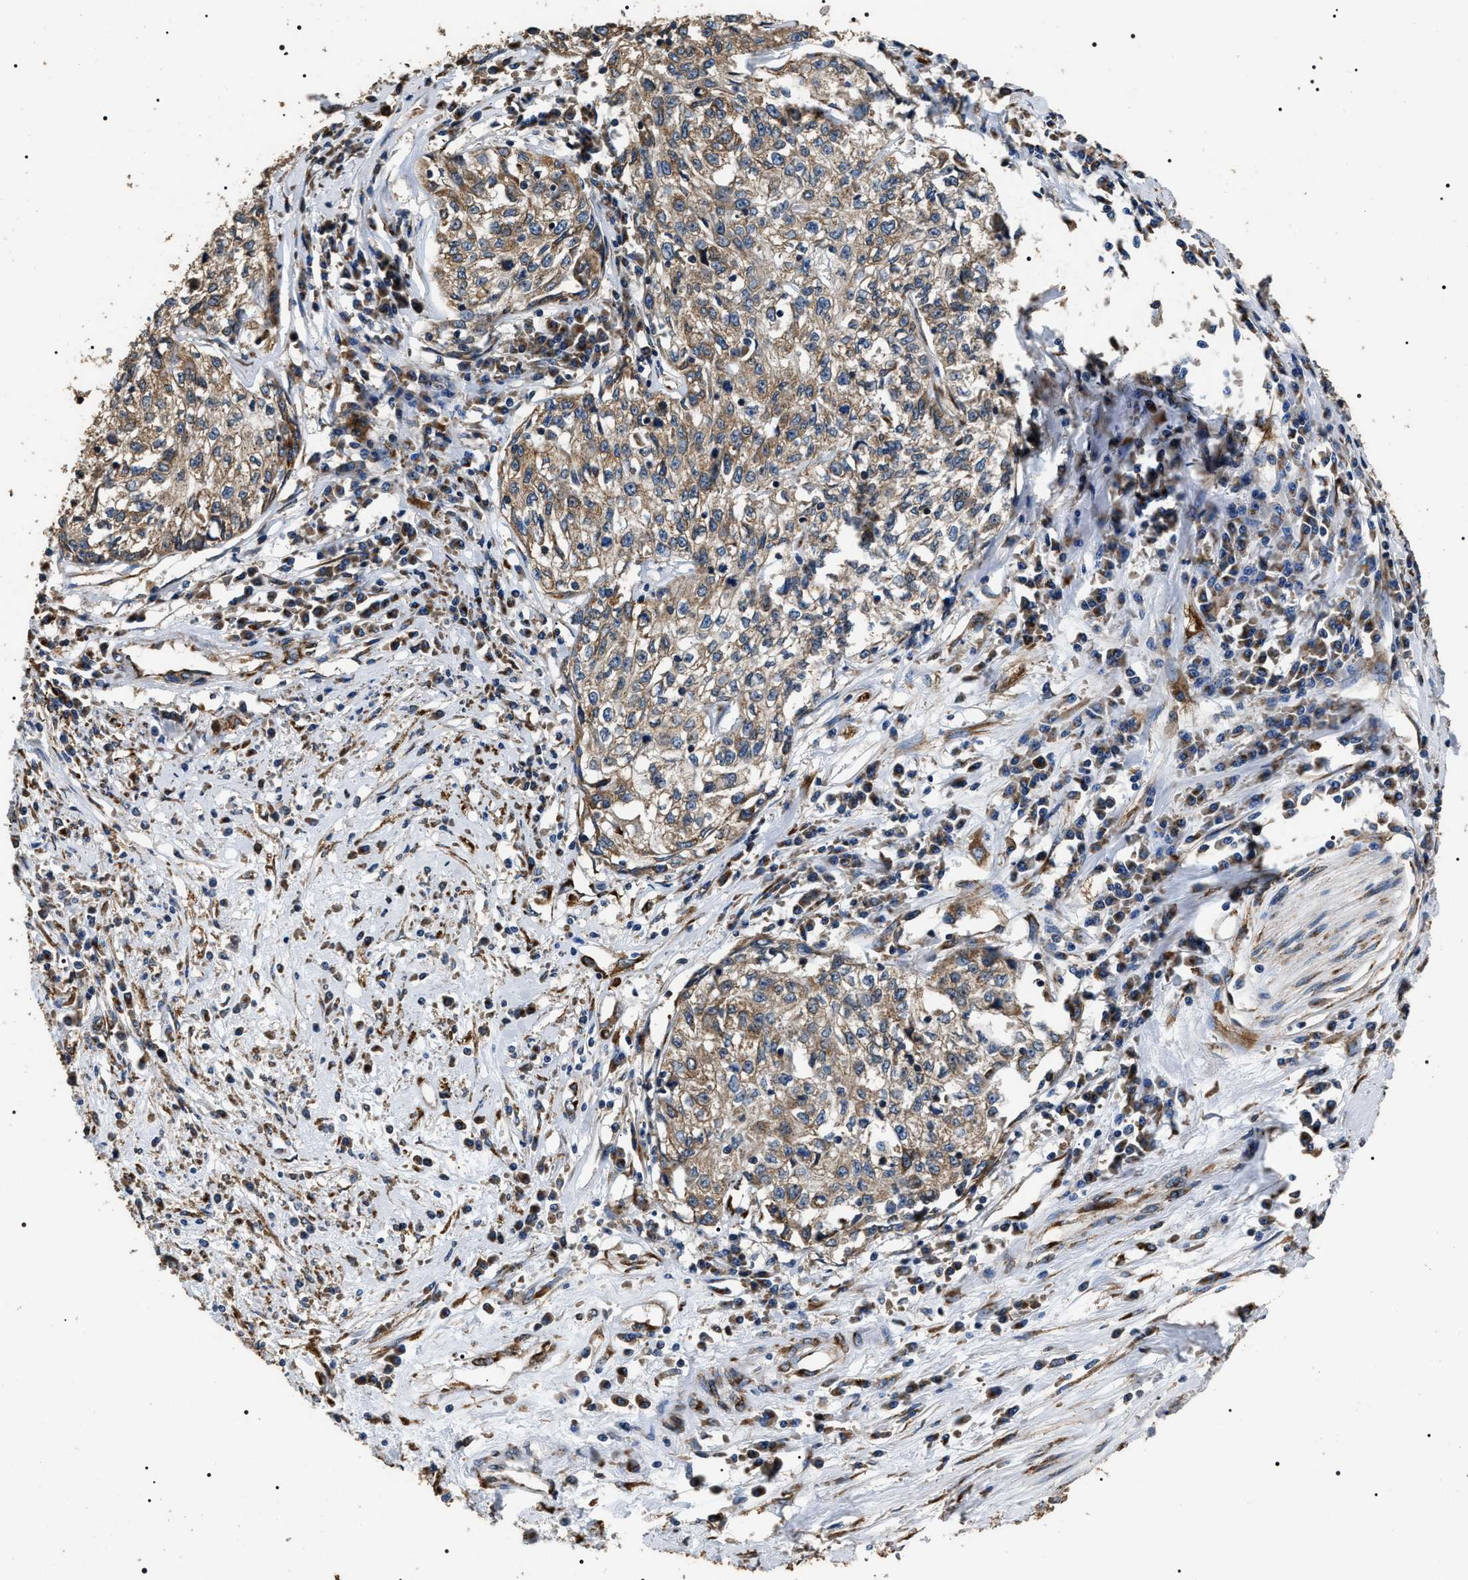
{"staining": {"intensity": "weak", "quantity": ">75%", "location": "cytoplasmic/membranous"}, "tissue": "cervical cancer", "cell_type": "Tumor cells", "image_type": "cancer", "snomed": [{"axis": "morphology", "description": "Squamous cell carcinoma, NOS"}, {"axis": "topography", "description": "Cervix"}], "caption": "Tumor cells display low levels of weak cytoplasmic/membranous expression in approximately >75% of cells in cervical cancer (squamous cell carcinoma). The staining was performed using DAB to visualize the protein expression in brown, while the nuclei were stained in blue with hematoxylin (Magnification: 20x).", "gene": "KTN1", "patient": {"sex": "female", "age": 57}}